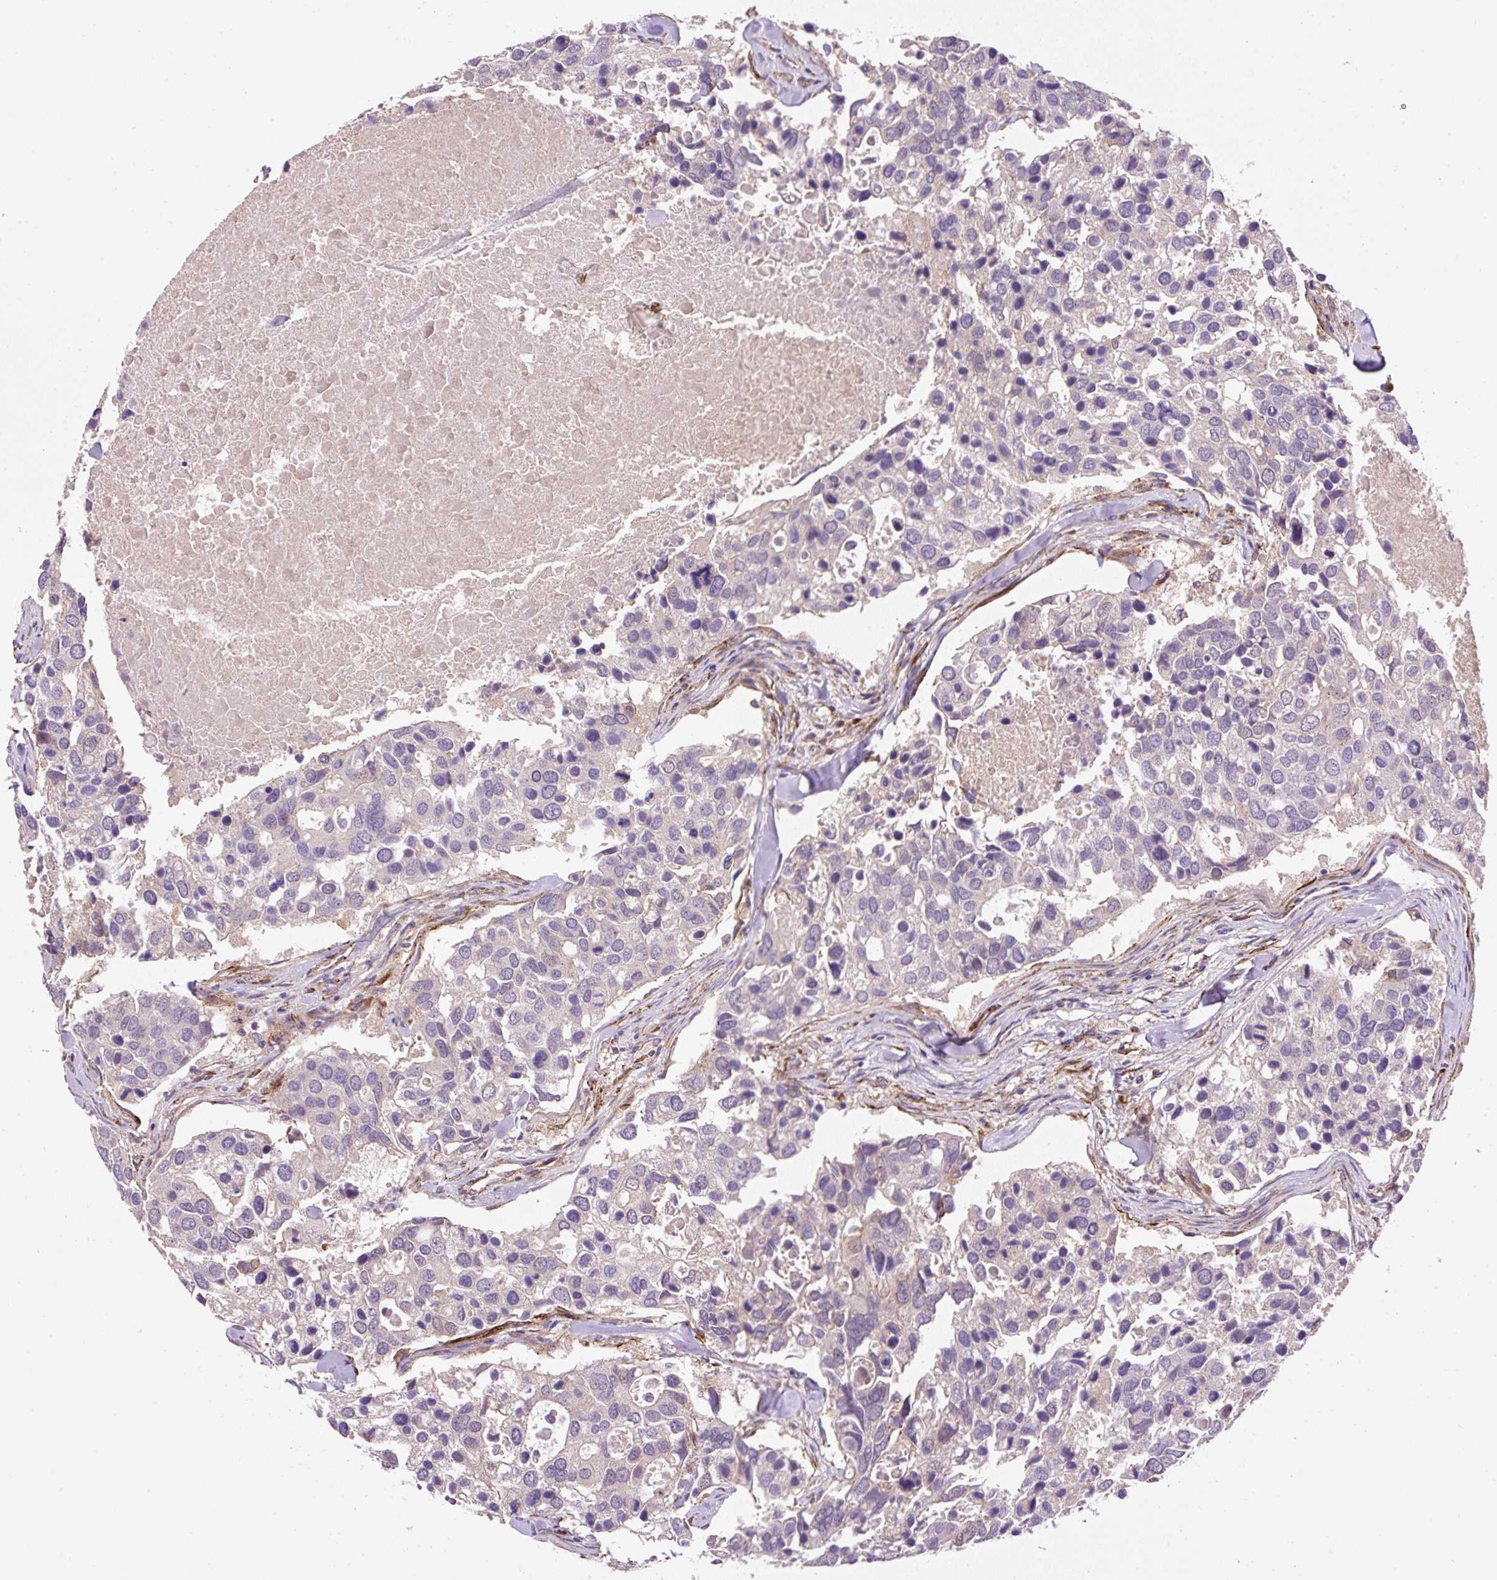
{"staining": {"intensity": "negative", "quantity": "none", "location": "none"}, "tissue": "breast cancer", "cell_type": "Tumor cells", "image_type": "cancer", "snomed": [{"axis": "morphology", "description": "Duct carcinoma"}, {"axis": "topography", "description": "Breast"}], "caption": "Protein analysis of breast infiltrating ductal carcinoma exhibits no significant staining in tumor cells.", "gene": "RNF170", "patient": {"sex": "female", "age": 83}}